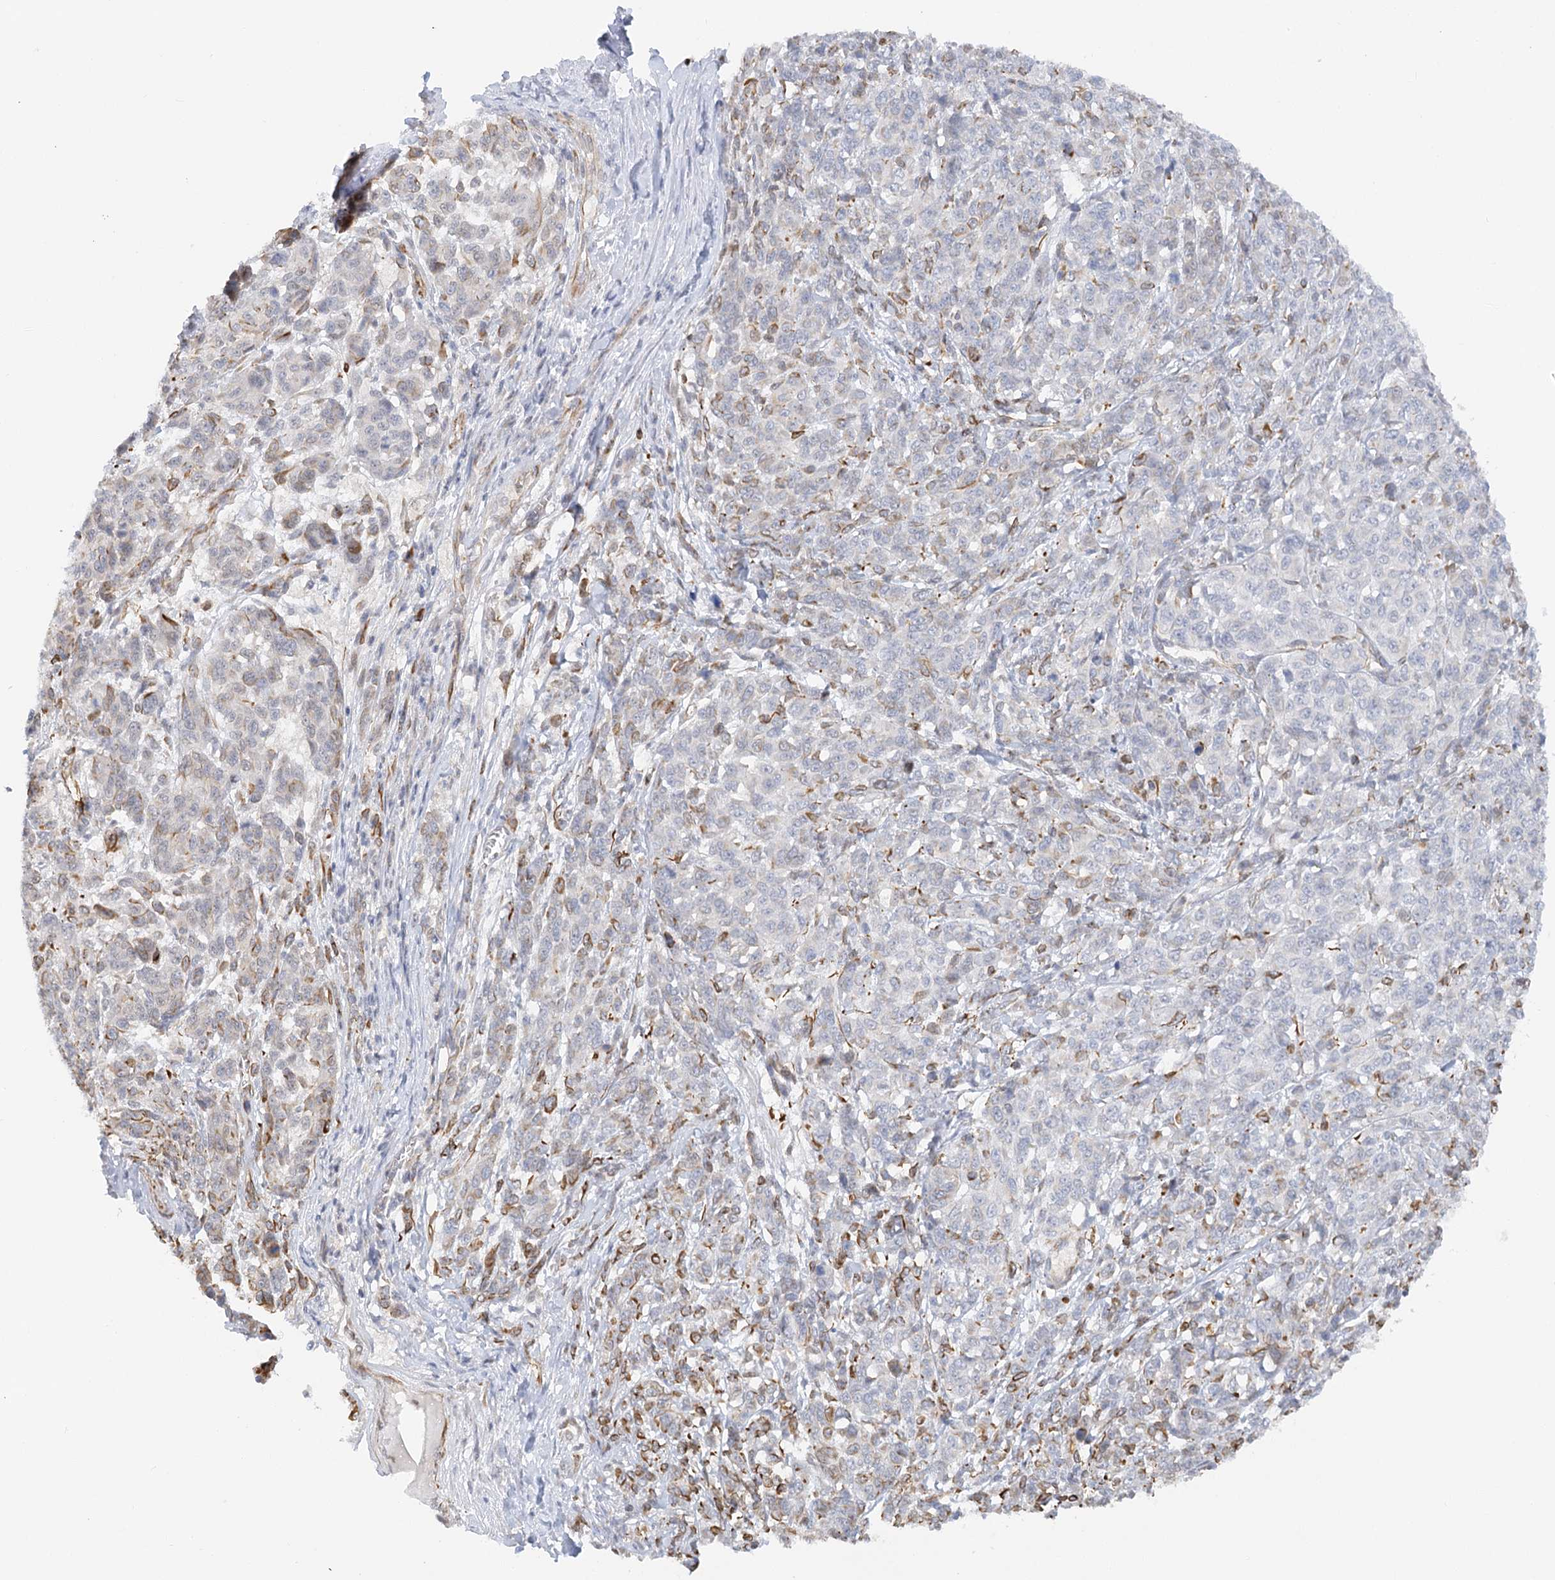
{"staining": {"intensity": "negative", "quantity": "none", "location": "none"}, "tissue": "melanoma", "cell_type": "Tumor cells", "image_type": "cancer", "snomed": [{"axis": "morphology", "description": "Malignant melanoma, NOS"}, {"axis": "topography", "description": "Skin"}], "caption": "Immunohistochemistry image of malignant melanoma stained for a protein (brown), which demonstrates no positivity in tumor cells. (DAB IHC visualized using brightfield microscopy, high magnification).", "gene": "NELL2", "patient": {"sex": "male", "age": 49}}